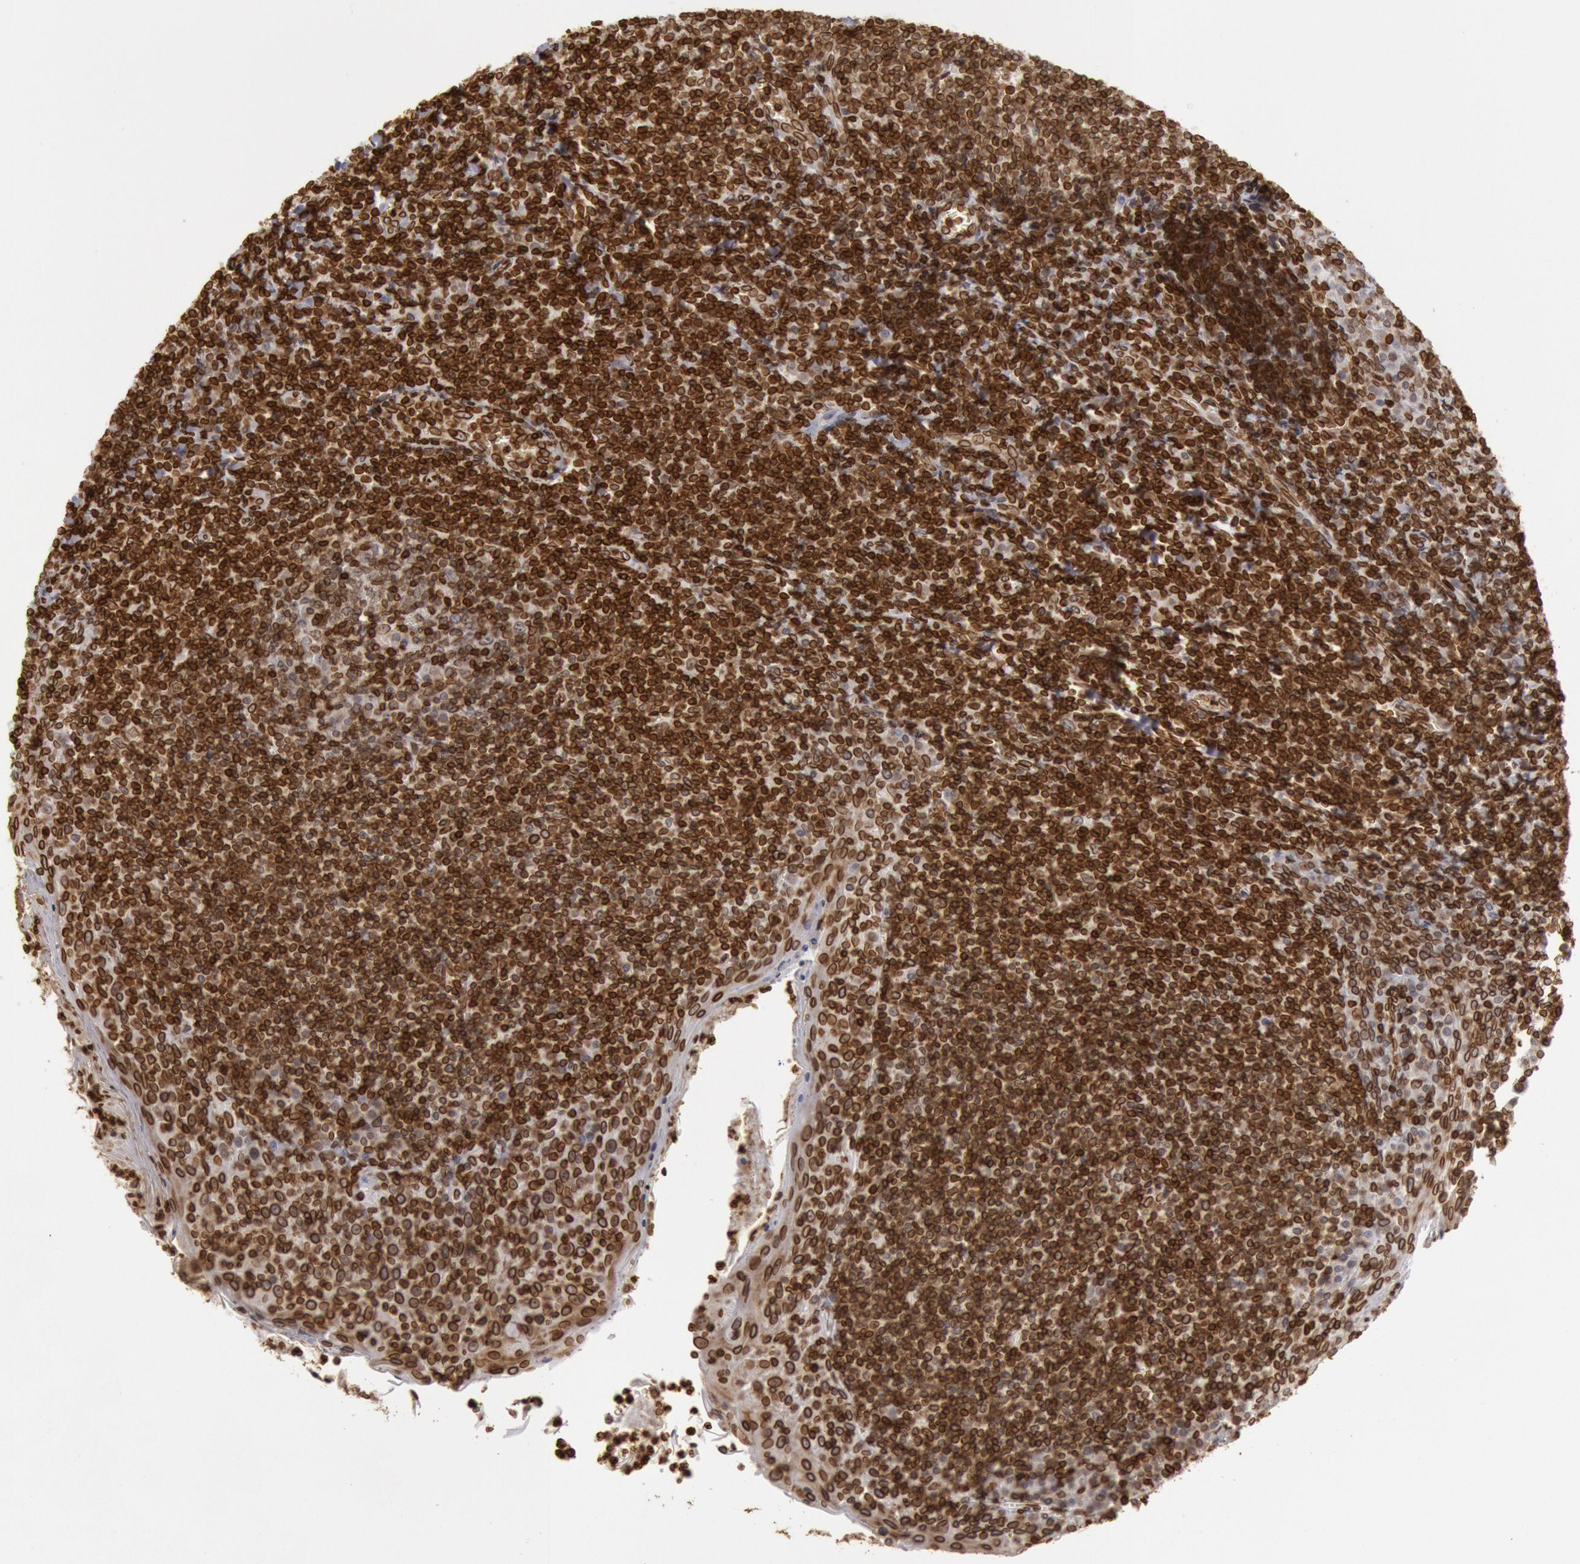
{"staining": {"intensity": "strong", "quantity": ">75%", "location": "nuclear"}, "tissue": "tonsil", "cell_type": "Germinal center cells", "image_type": "normal", "snomed": [{"axis": "morphology", "description": "Normal tissue, NOS"}, {"axis": "topography", "description": "Tonsil"}], "caption": "A high-resolution micrograph shows immunohistochemistry (IHC) staining of normal tonsil, which displays strong nuclear staining in about >75% of germinal center cells. (DAB (3,3'-diaminobenzidine) IHC with brightfield microscopy, high magnification).", "gene": "SUN2", "patient": {"sex": "male", "age": 31}}